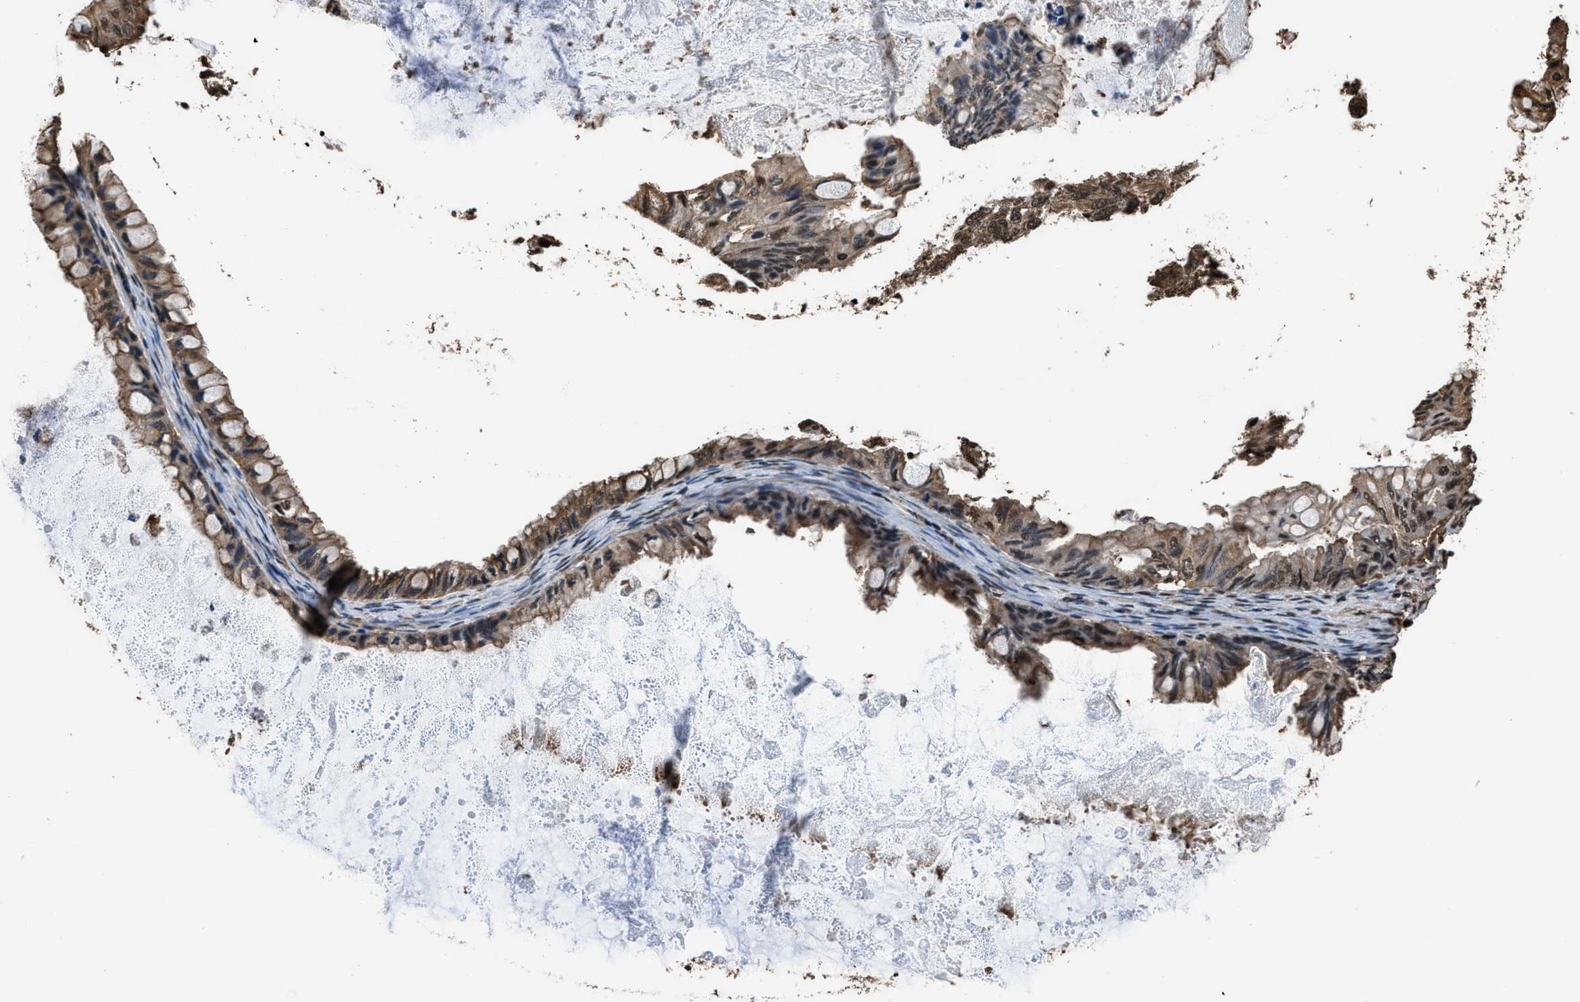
{"staining": {"intensity": "moderate", "quantity": ">75%", "location": "cytoplasmic/membranous,nuclear"}, "tissue": "ovarian cancer", "cell_type": "Tumor cells", "image_type": "cancer", "snomed": [{"axis": "morphology", "description": "Cystadenocarcinoma, mucinous, NOS"}, {"axis": "topography", "description": "Ovary"}], "caption": "Ovarian mucinous cystadenocarcinoma stained for a protein (brown) reveals moderate cytoplasmic/membranous and nuclear positive positivity in about >75% of tumor cells.", "gene": "FNTA", "patient": {"sex": "female", "age": 80}}